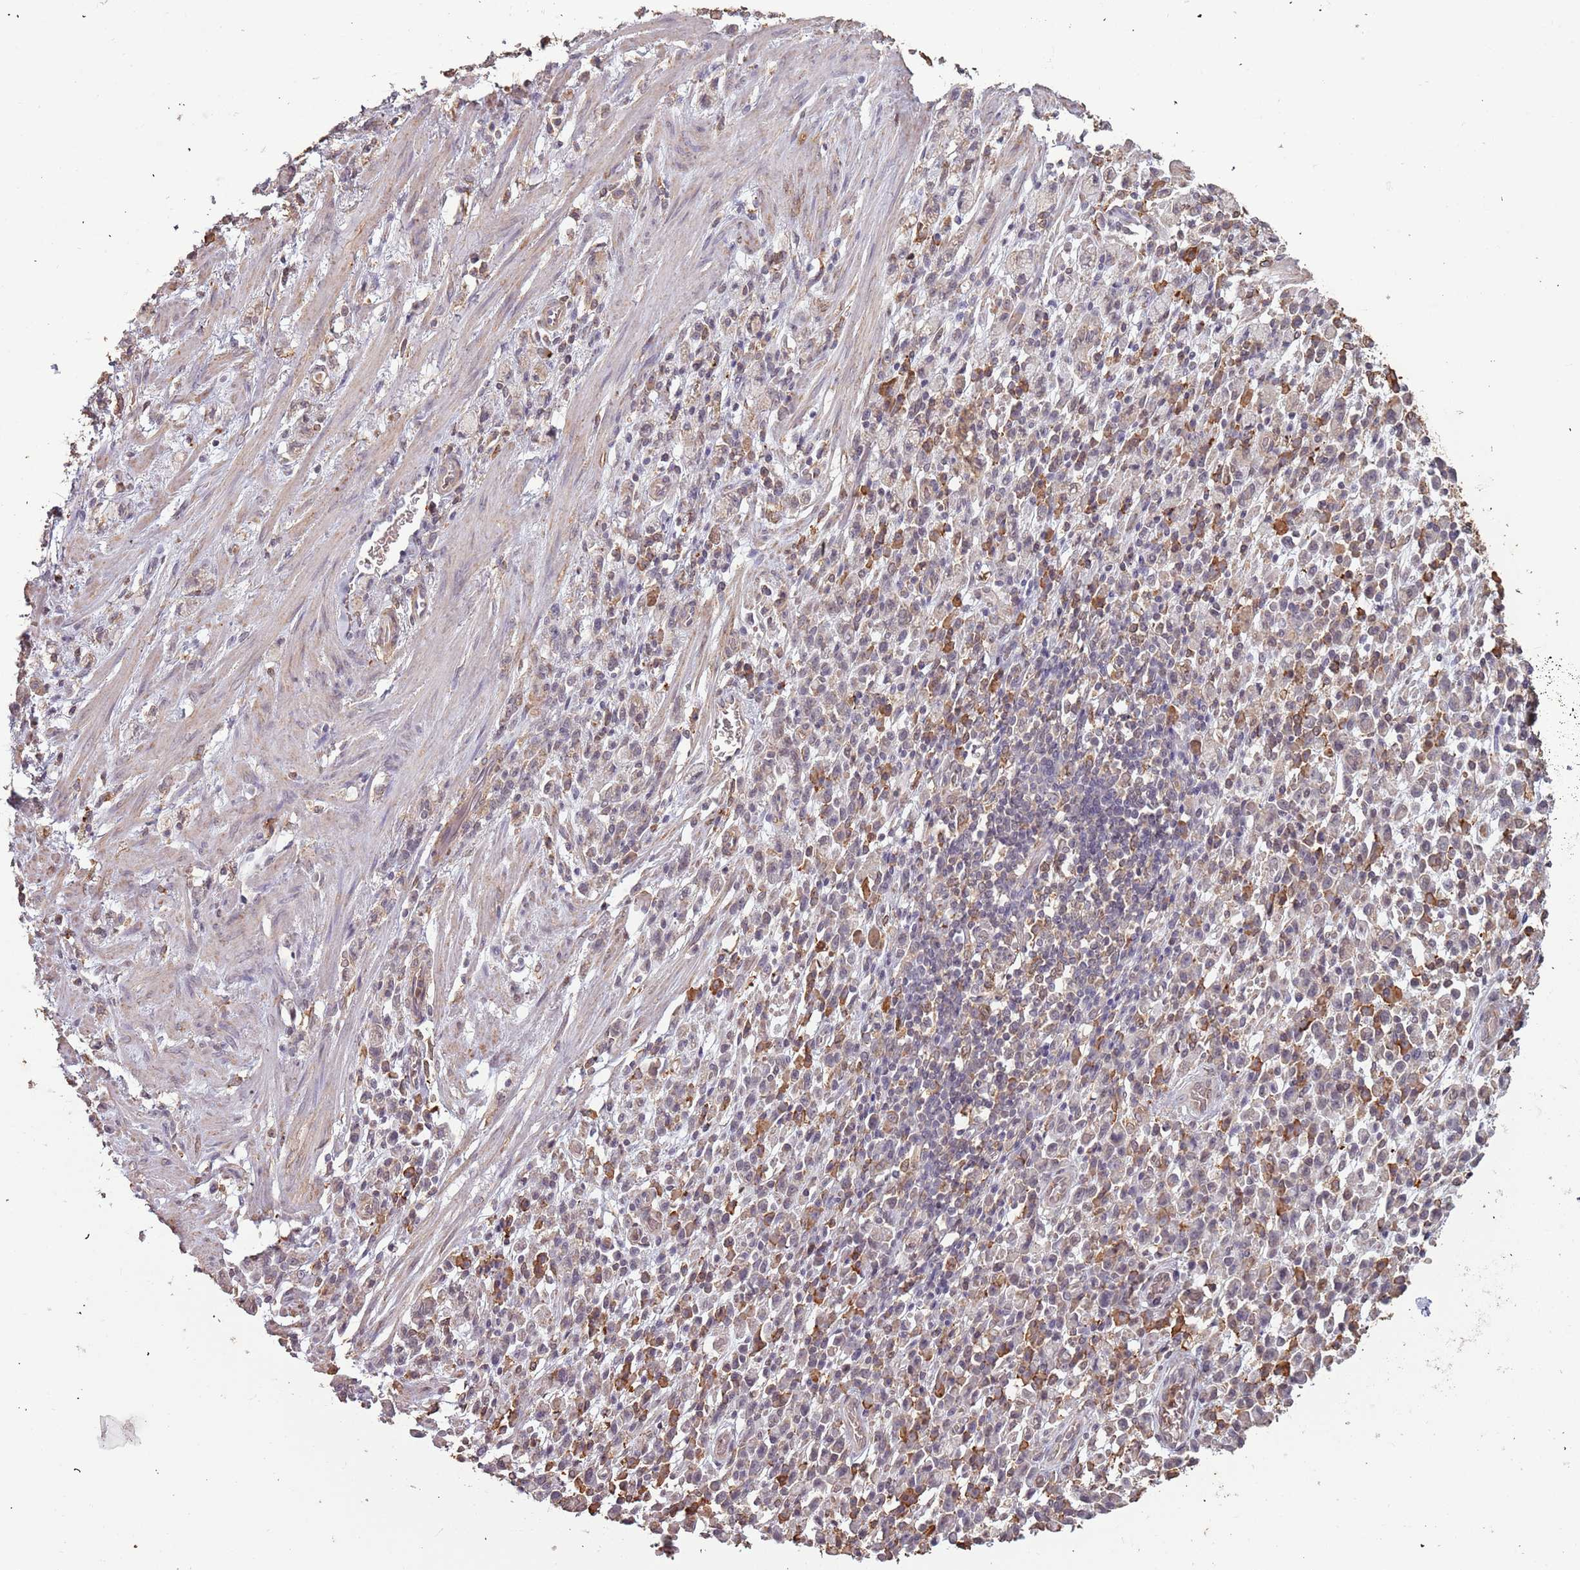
{"staining": {"intensity": "weak", "quantity": "<25%", "location": "cytoplasmic/membranous"}, "tissue": "stomach cancer", "cell_type": "Tumor cells", "image_type": "cancer", "snomed": [{"axis": "morphology", "description": "Adenocarcinoma, NOS"}, {"axis": "topography", "description": "Stomach"}], "caption": "Micrograph shows no significant protein staining in tumor cells of stomach cancer (adenocarcinoma).", "gene": "ATOSB", "patient": {"sex": "male", "age": 77}}